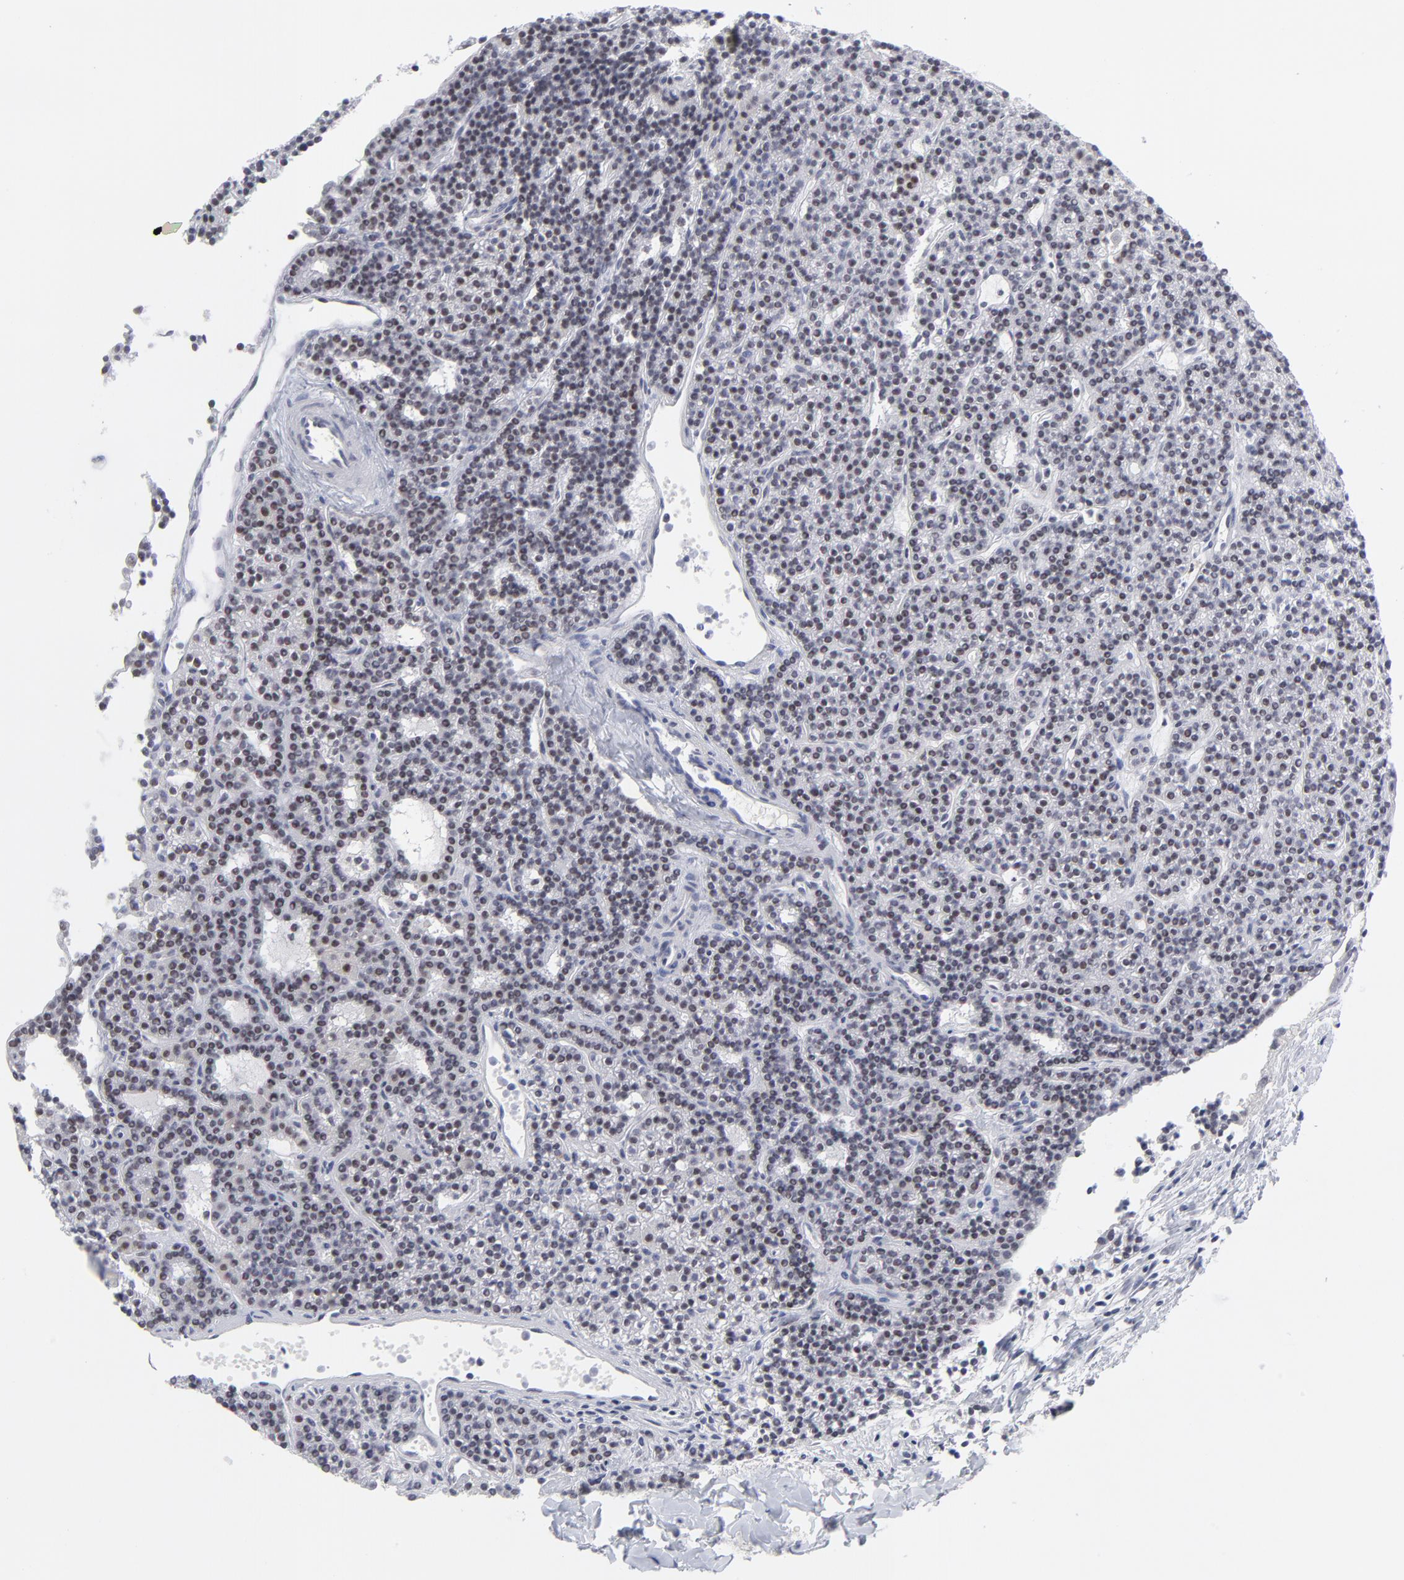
{"staining": {"intensity": "negative", "quantity": "none", "location": "none"}, "tissue": "parathyroid gland", "cell_type": "Glandular cells", "image_type": "normal", "snomed": [{"axis": "morphology", "description": "Normal tissue, NOS"}, {"axis": "topography", "description": "Parathyroid gland"}], "caption": "High power microscopy photomicrograph of an immunohistochemistry (IHC) micrograph of benign parathyroid gland, revealing no significant positivity in glandular cells.", "gene": "CCR2", "patient": {"sex": "female", "age": 45}}